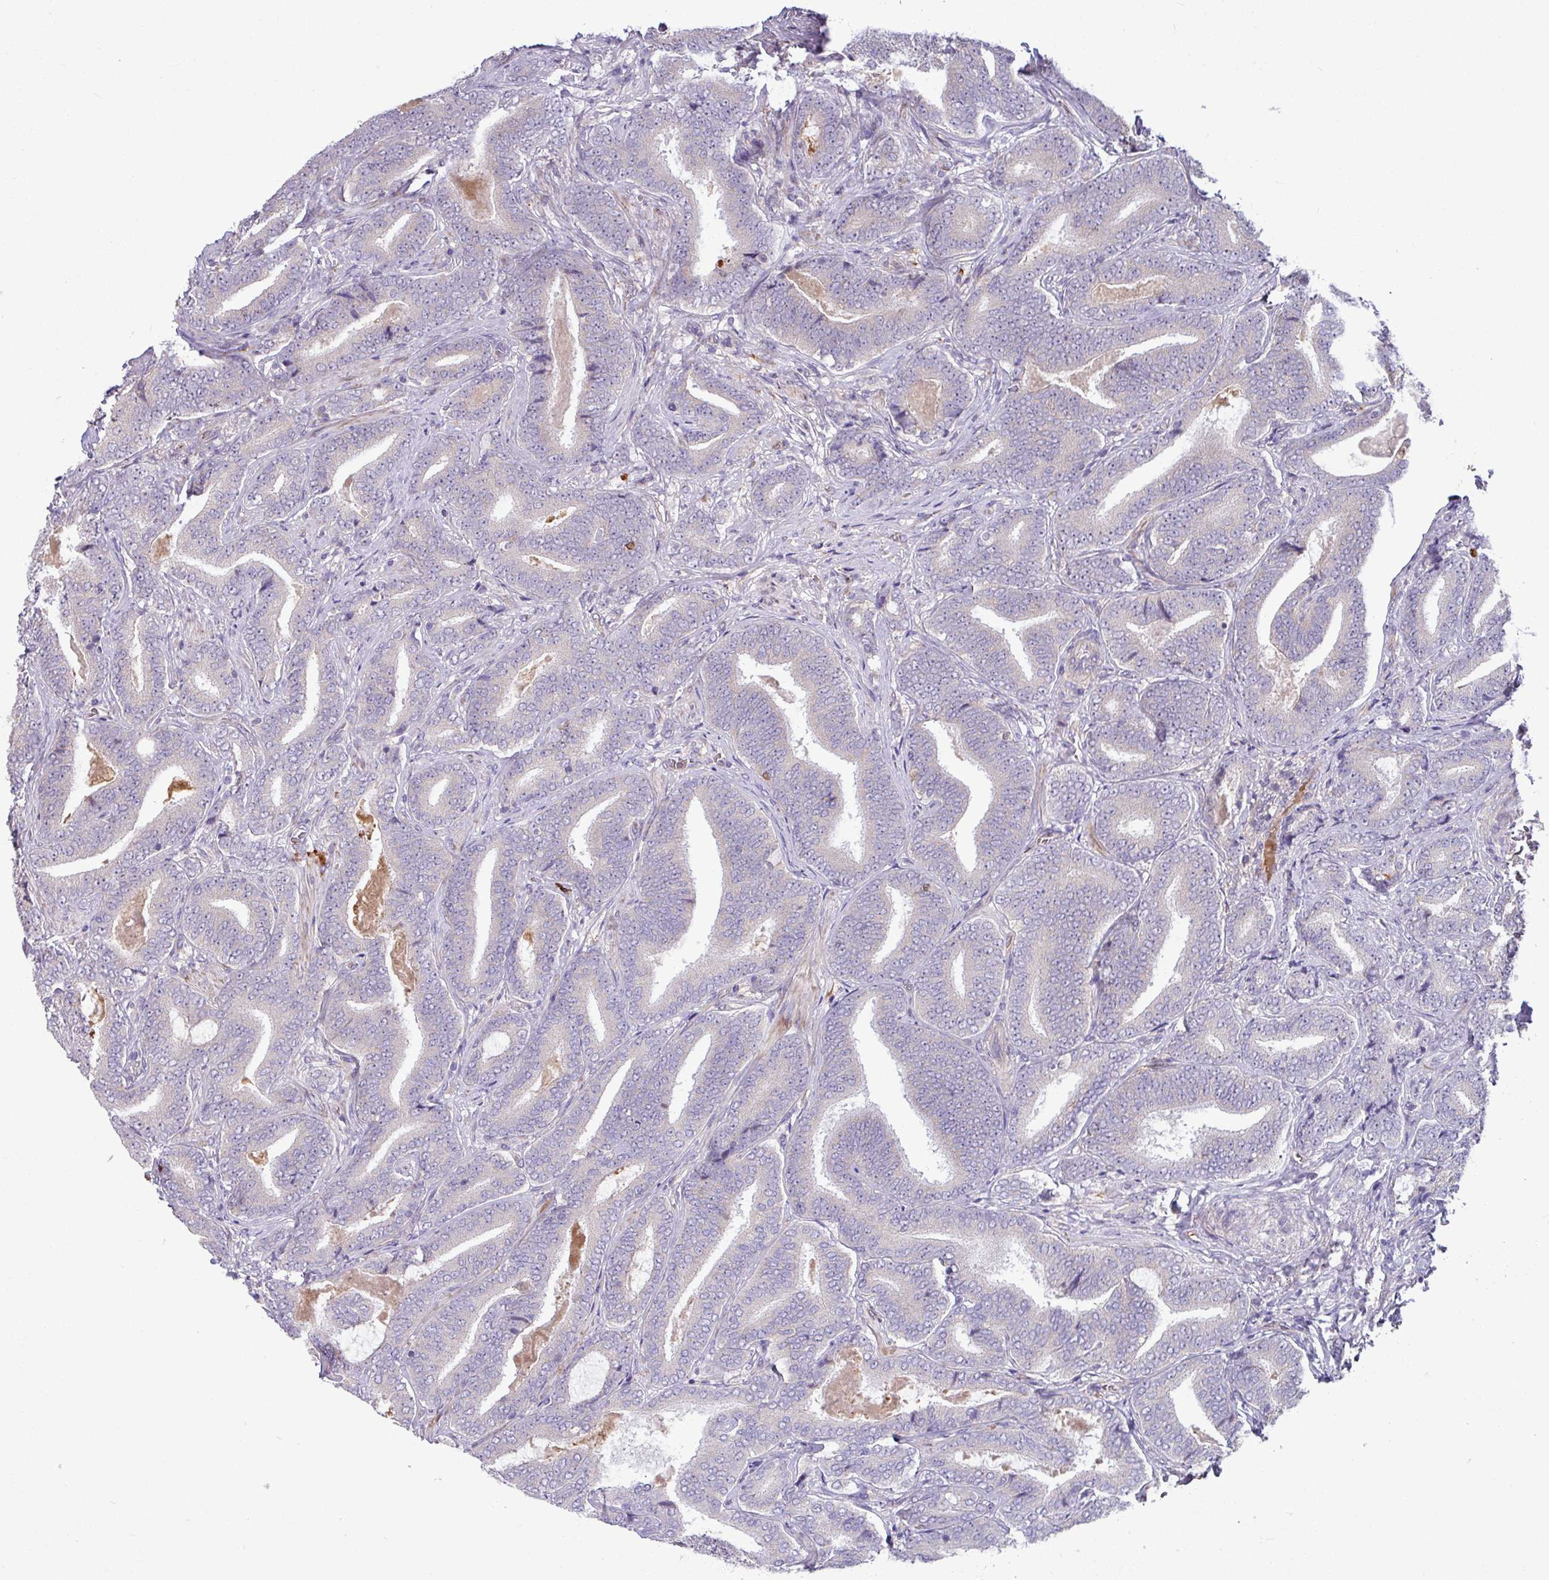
{"staining": {"intensity": "negative", "quantity": "none", "location": "none"}, "tissue": "prostate cancer", "cell_type": "Tumor cells", "image_type": "cancer", "snomed": [{"axis": "morphology", "description": "Adenocarcinoma, Low grade"}, {"axis": "topography", "description": "Prostate and seminal vesicle, NOS"}], "caption": "High magnification brightfield microscopy of prostate cancer (adenocarcinoma (low-grade)) stained with DAB (3,3'-diaminobenzidine) (brown) and counterstained with hematoxylin (blue): tumor cells show no significant expression.", "gene": "B4GALNT4", "patient": {"sex": "male", "age": 61}}